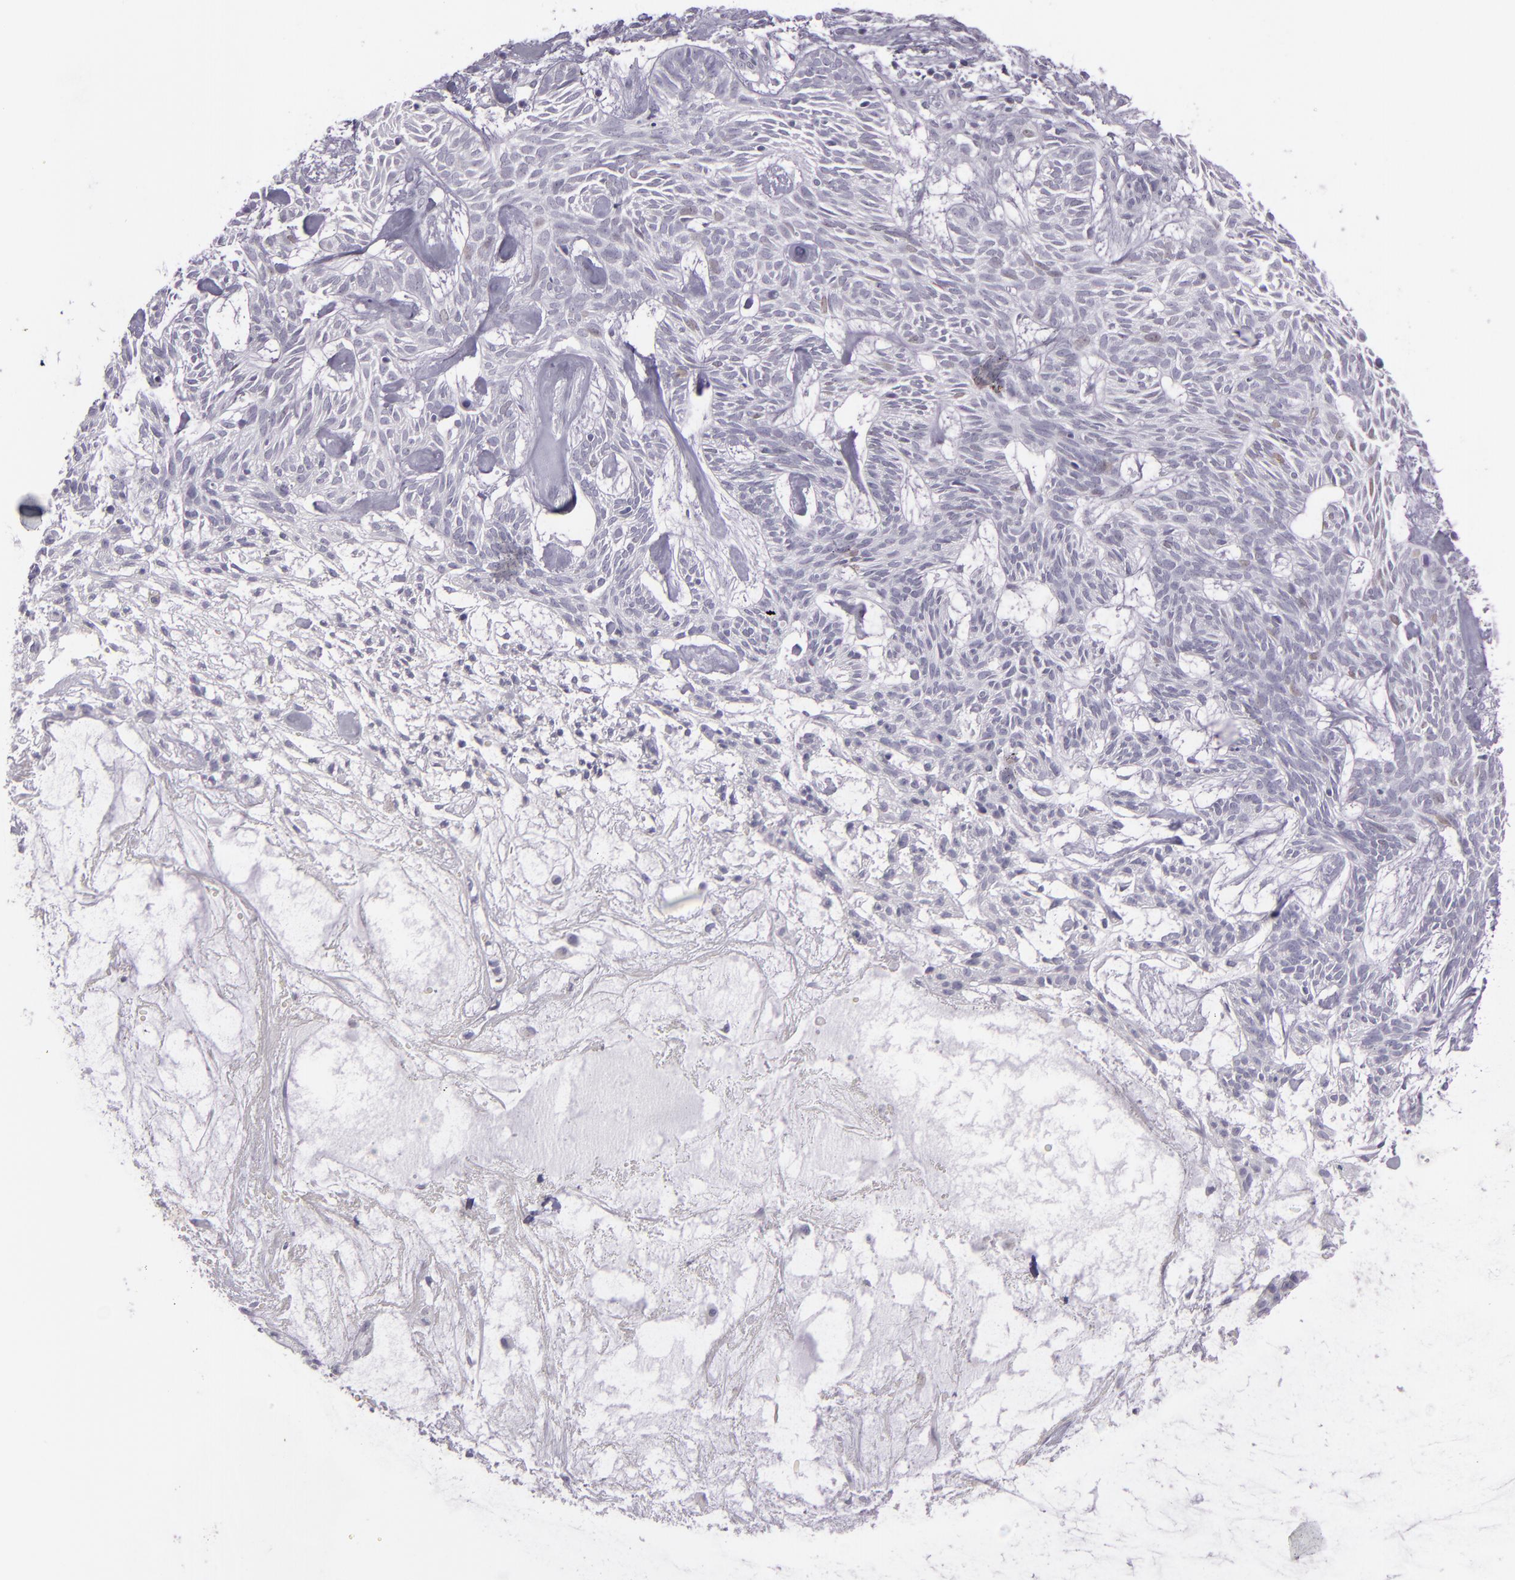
{"staining": {"intensity": "negative", "quantity": "none", "location": "none"}, "tissue": "skin cancer", "cell_type": "Tumor cells", "image_type": "cancer", "snomed": [{"axis": "morphology", "description": "Basal cell carcinoma"}, {"axis": "topography", "description": "Skin"}], "caption": "Human skin basal cell carcinoma stained for a protein using immunohistochemistry (IHC) exhibits no positivity in tumor cells.", "gene": "MCM3", "patient": {"sex": "male", "age": 75}}